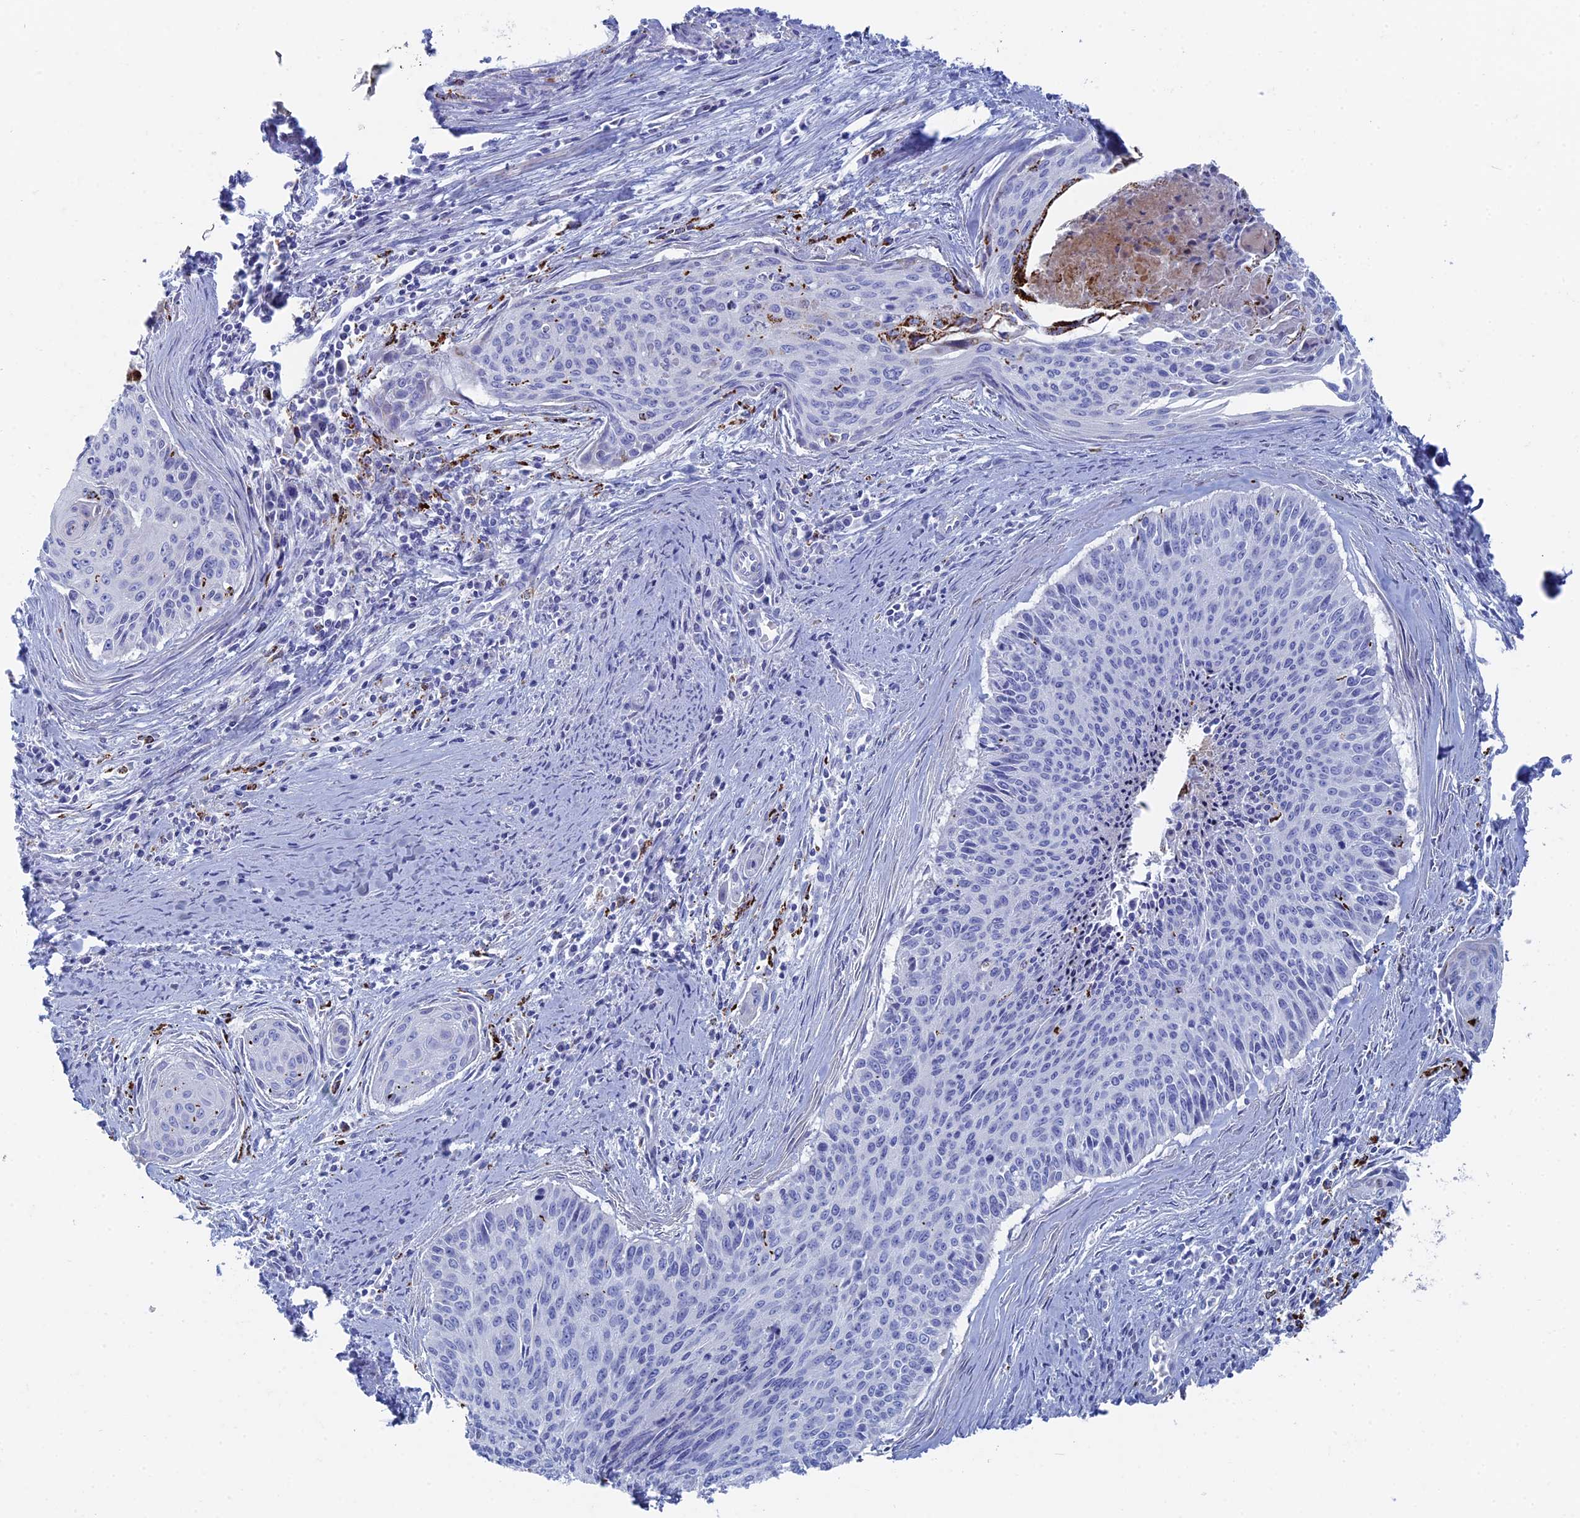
{"staining": {"intensity": "negative", "quantity": "none", "location": "none"}, "tissue": "cervical cancer", "cell_type": "Tumor cells", "image_type": "cancer", "snomed": [{"axis": "morphology", "description": "Squamous cell carcinoma, NOS"}, {"axis": "topography", "description": "Cervix"}], "caption": "High magnification brightfield microscopy of cervical cancer (squamous cell carcinoma) stained with DAB (3,3'-diaminobenzidine) (brown) and counterstained with hematoxylin (blue): tumor cells show no significant expression.", "gene": "ALMS1", "patient": {"sex": "female", "age": 55}}